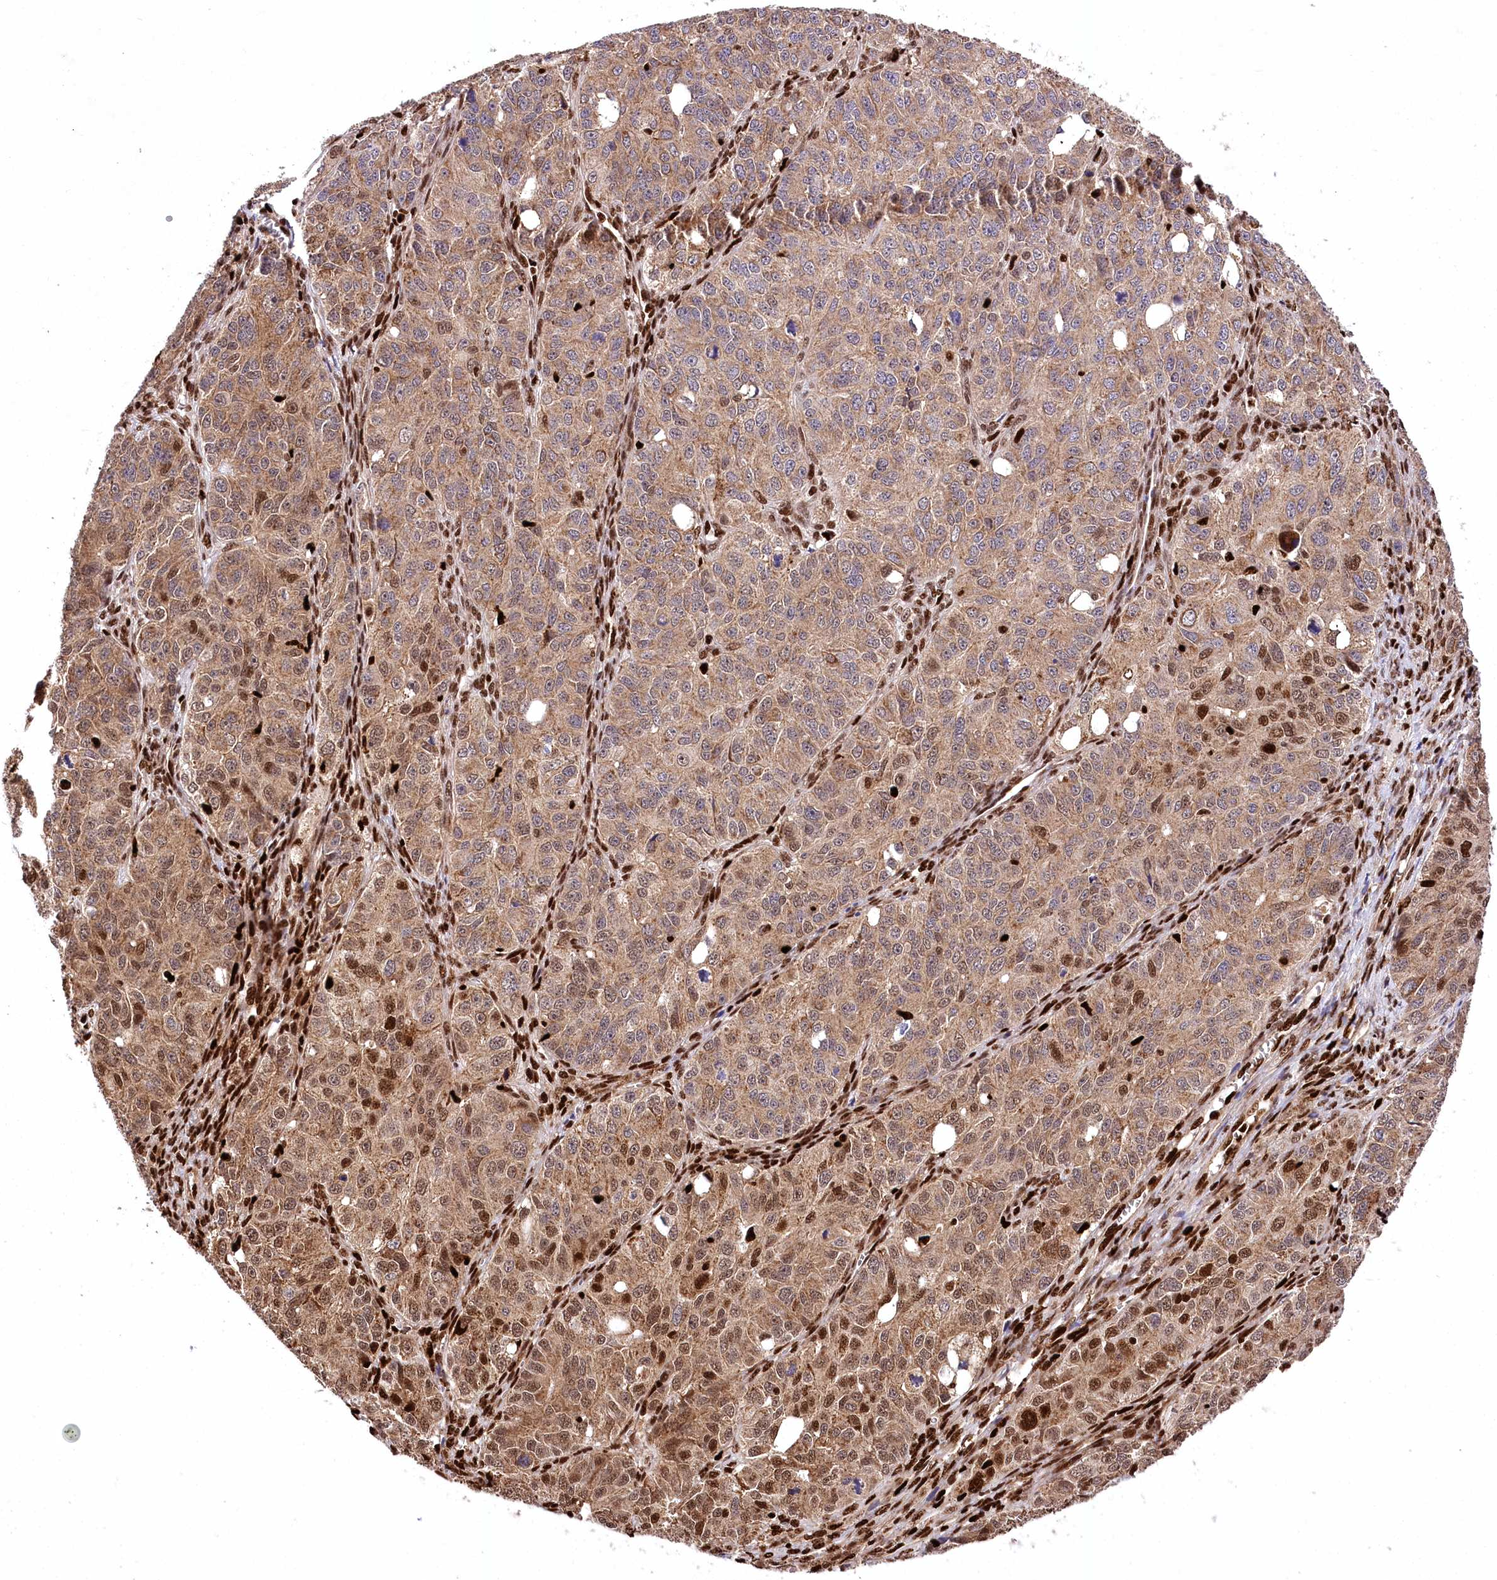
{"staining": {"intensity": "moderate", "quantity": ">75%", "location": "cytoplasmic/membranous,nuclear"}, "tissue": "ovarian cancer", "cell_type": "Tumor cells", "image_type": "cancer", "snomed": [{"axis": "morphology", "description": "Carcinoma, endometroid"}, {"axis": "topography", "description": "Ovary"}], "caption": "Immunohistochemistry (IHC) (DAB (3,3'-diaminobenzidine)) staining of endometroid carcinoma (ovarian) demonstrates moderate cytoplasmic/membranous and nuclear protein positivity in approximately >75% of tumor cells.", "gene": "FIGN", "patient": {"sex": "female", "age": 51}}